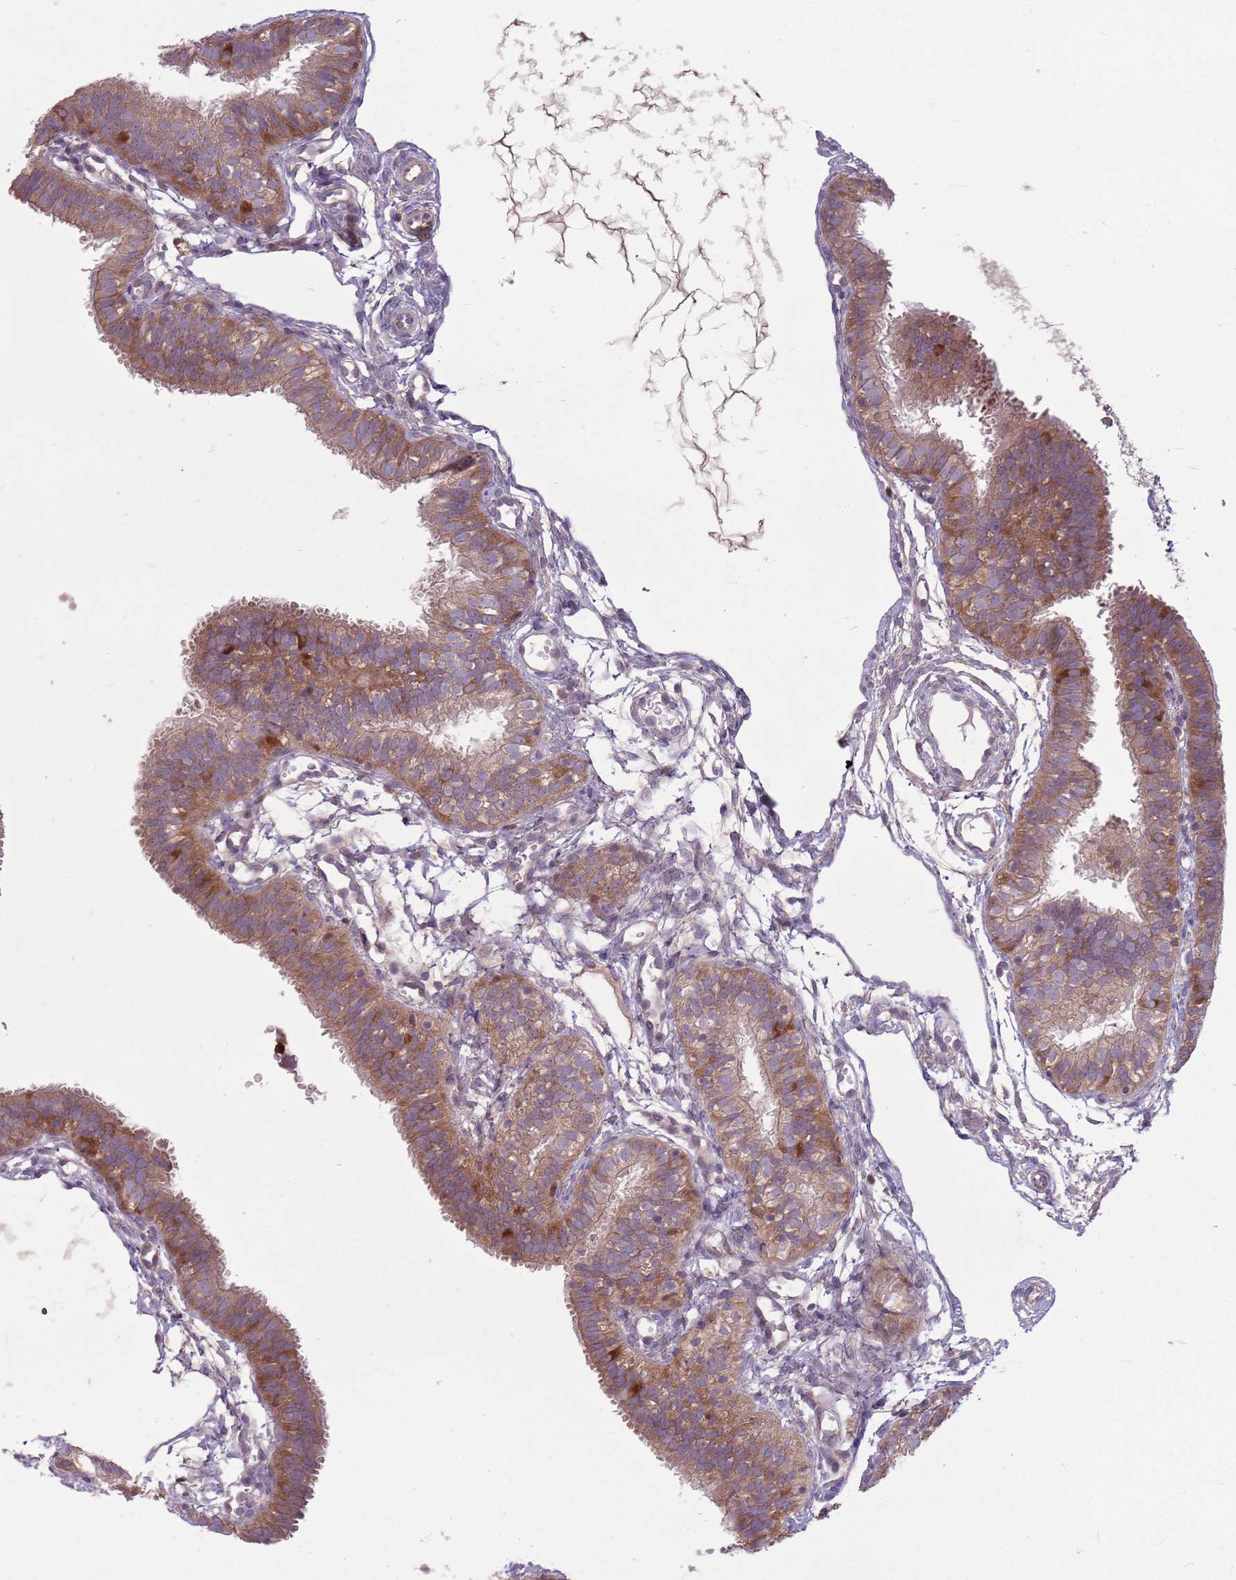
{"staining": {"intensity": "moderate", "quantity": "25%-75%", "location": "cytoplasmic/membranous"}, "tissue": "fallopian tube", "cell_type": "Glandular cells", "image_type": "normal", "snomed": [{"axis": "morphology", "description": "Normal tissue, NOS"}, {"axis": "topography", "description": "Fallopian tube"}], "caption": "Protein expression by IHC reveals moderate cytoplasmic/membranous staining in approximately 25%-75% of glandular cells in benign fallopian tube.", "gene": "PPP1R27", "patient": {"sex": "female", "age": 35}}